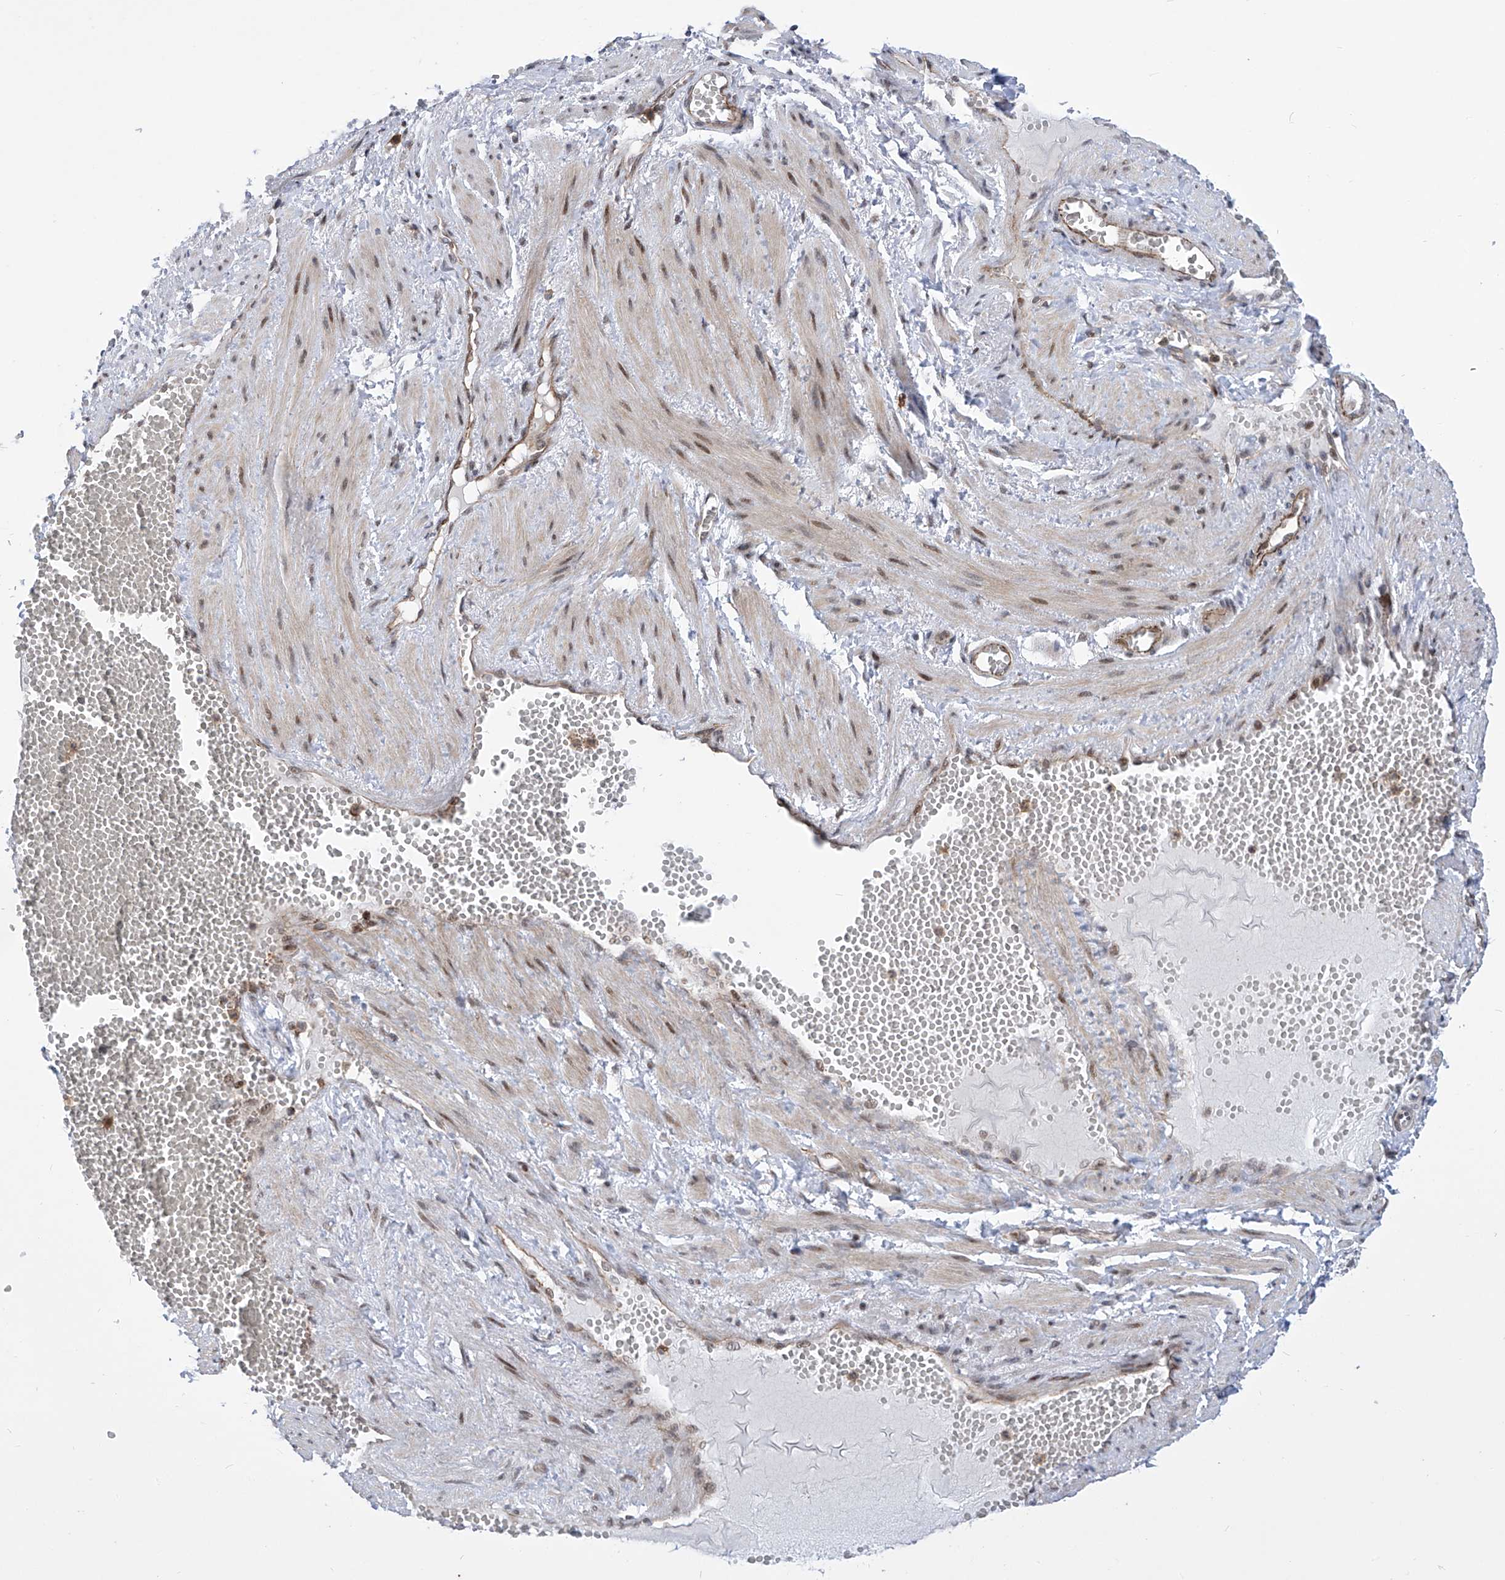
{"staining": {"intensity": "negative", "quantity": "none", "location": "none"}, "tissue": "adipose tissue", "cell_type": "Adipocytes", "image_type": "normal", "snomed": [{"axis": "morphology", "description": "Normal tissue, NOS"}, {"axis": "topography", "description": "Smooth muscle"}, {"axis": "topography", "description": "Peripheral nerve tissue"}], "caption": "Normal adipose tissue was stained to show a protein in brown. There is no significant staining in adipocytes. The staining was performed using DAB to visualize the protein expression in brown, while the nuclei were stained in blue with hematoxylin (Magnification: 20x).", "gene": "CEP290", "patient": {"sex": "female", "age": 39}}